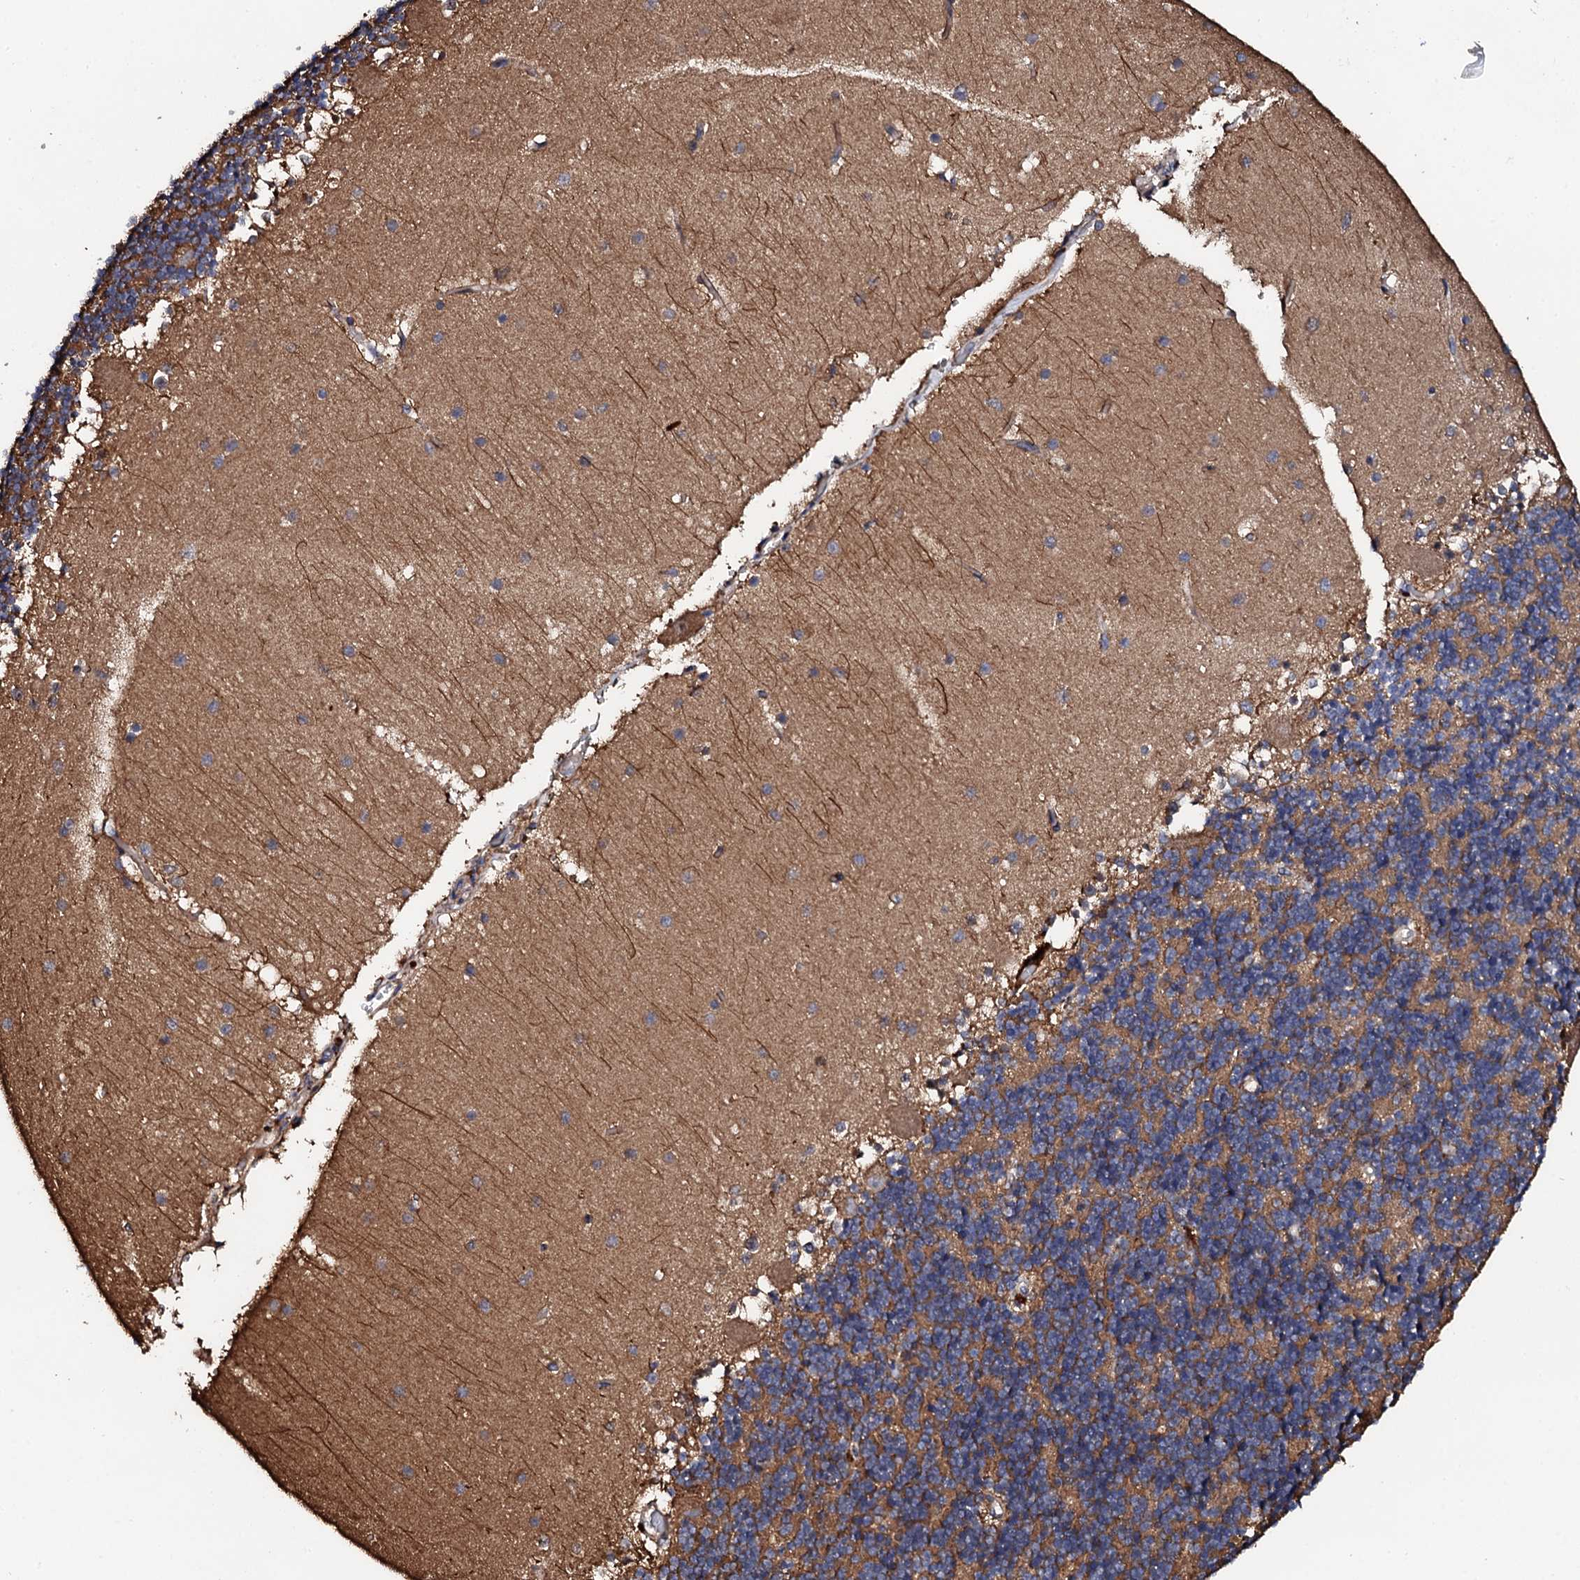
{"staining": {"intensity": "moderate", "quantity": ">75%", "location": "cytoplasmic/membranous"}, "tissue": "cerebellum", "cell_type": "Cells in granular layer", "image_type": "normal", "snomed": [{"axis": "morphology", "description": "Normal tissue, NOS"}, {"axis": "topography", "description": "Cerebellum"}], "caption": "Immunohistochemical staining of unremarkable cerebellum exhibits >75% levels of moderate cytoplasmic/membranous protein staining in about >75% of cells in granular layer.", "gene": "CKAP5", "patient": {"sex": "male", "age": 54}}